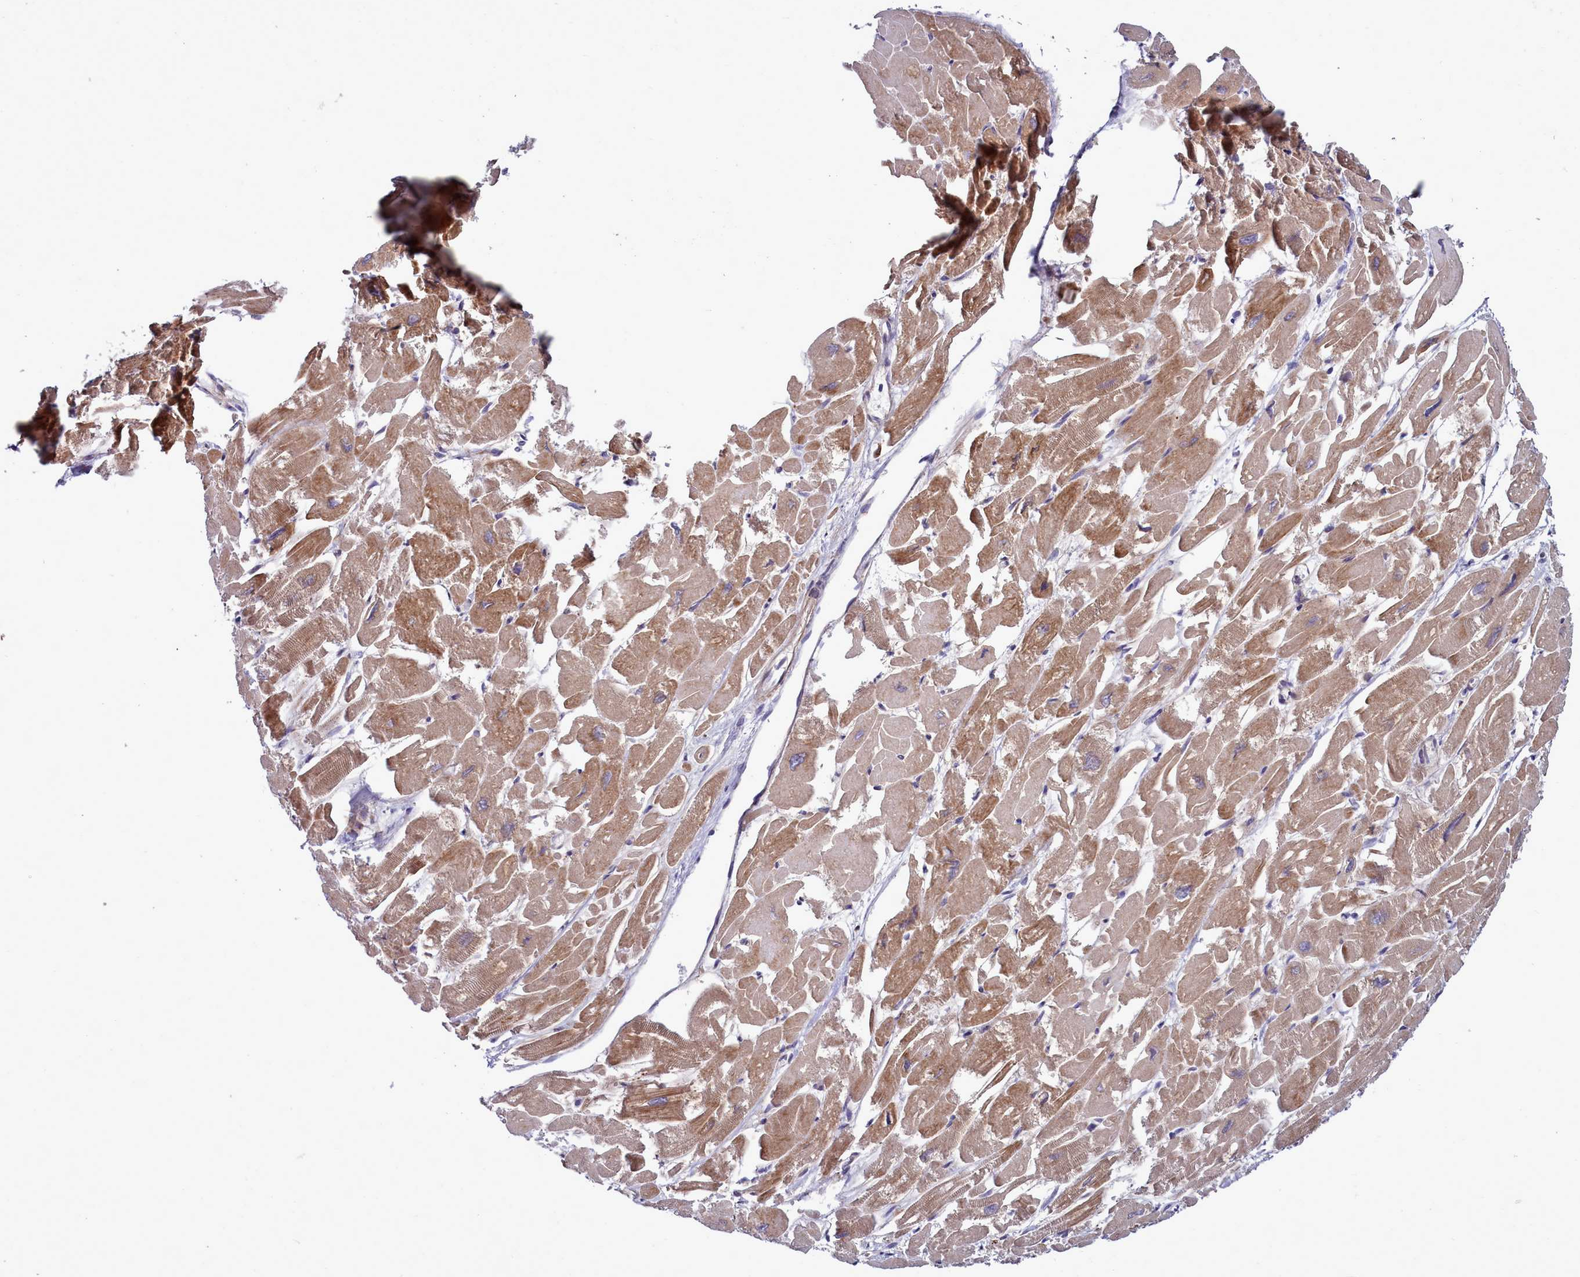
{"staining": {"intensity": "moderate", "quantity": ">75%", "location": "cytoplasmic/membranous"}, "tissue": "heart muscle", "cell_type": "Cardiomyocytes", "image_type": "normal", "snomed": [{"axis": "morphology", "description": "Normal tissue, NOS"}, {"axis": "topography", "description": "Heart"}], "caption": "Immunohistochemical staining of unremarkable human heart muscle exhibits >75% levels of moderate cytoplasmic/membranous protein staining in approximately >75% of cardiomyocytes. Immunohistochemistry stains the protein in brown and the nuclei are stained blue.", "gene": "RAPGEF4", "patient": {"sex": "male", "age": 54}}